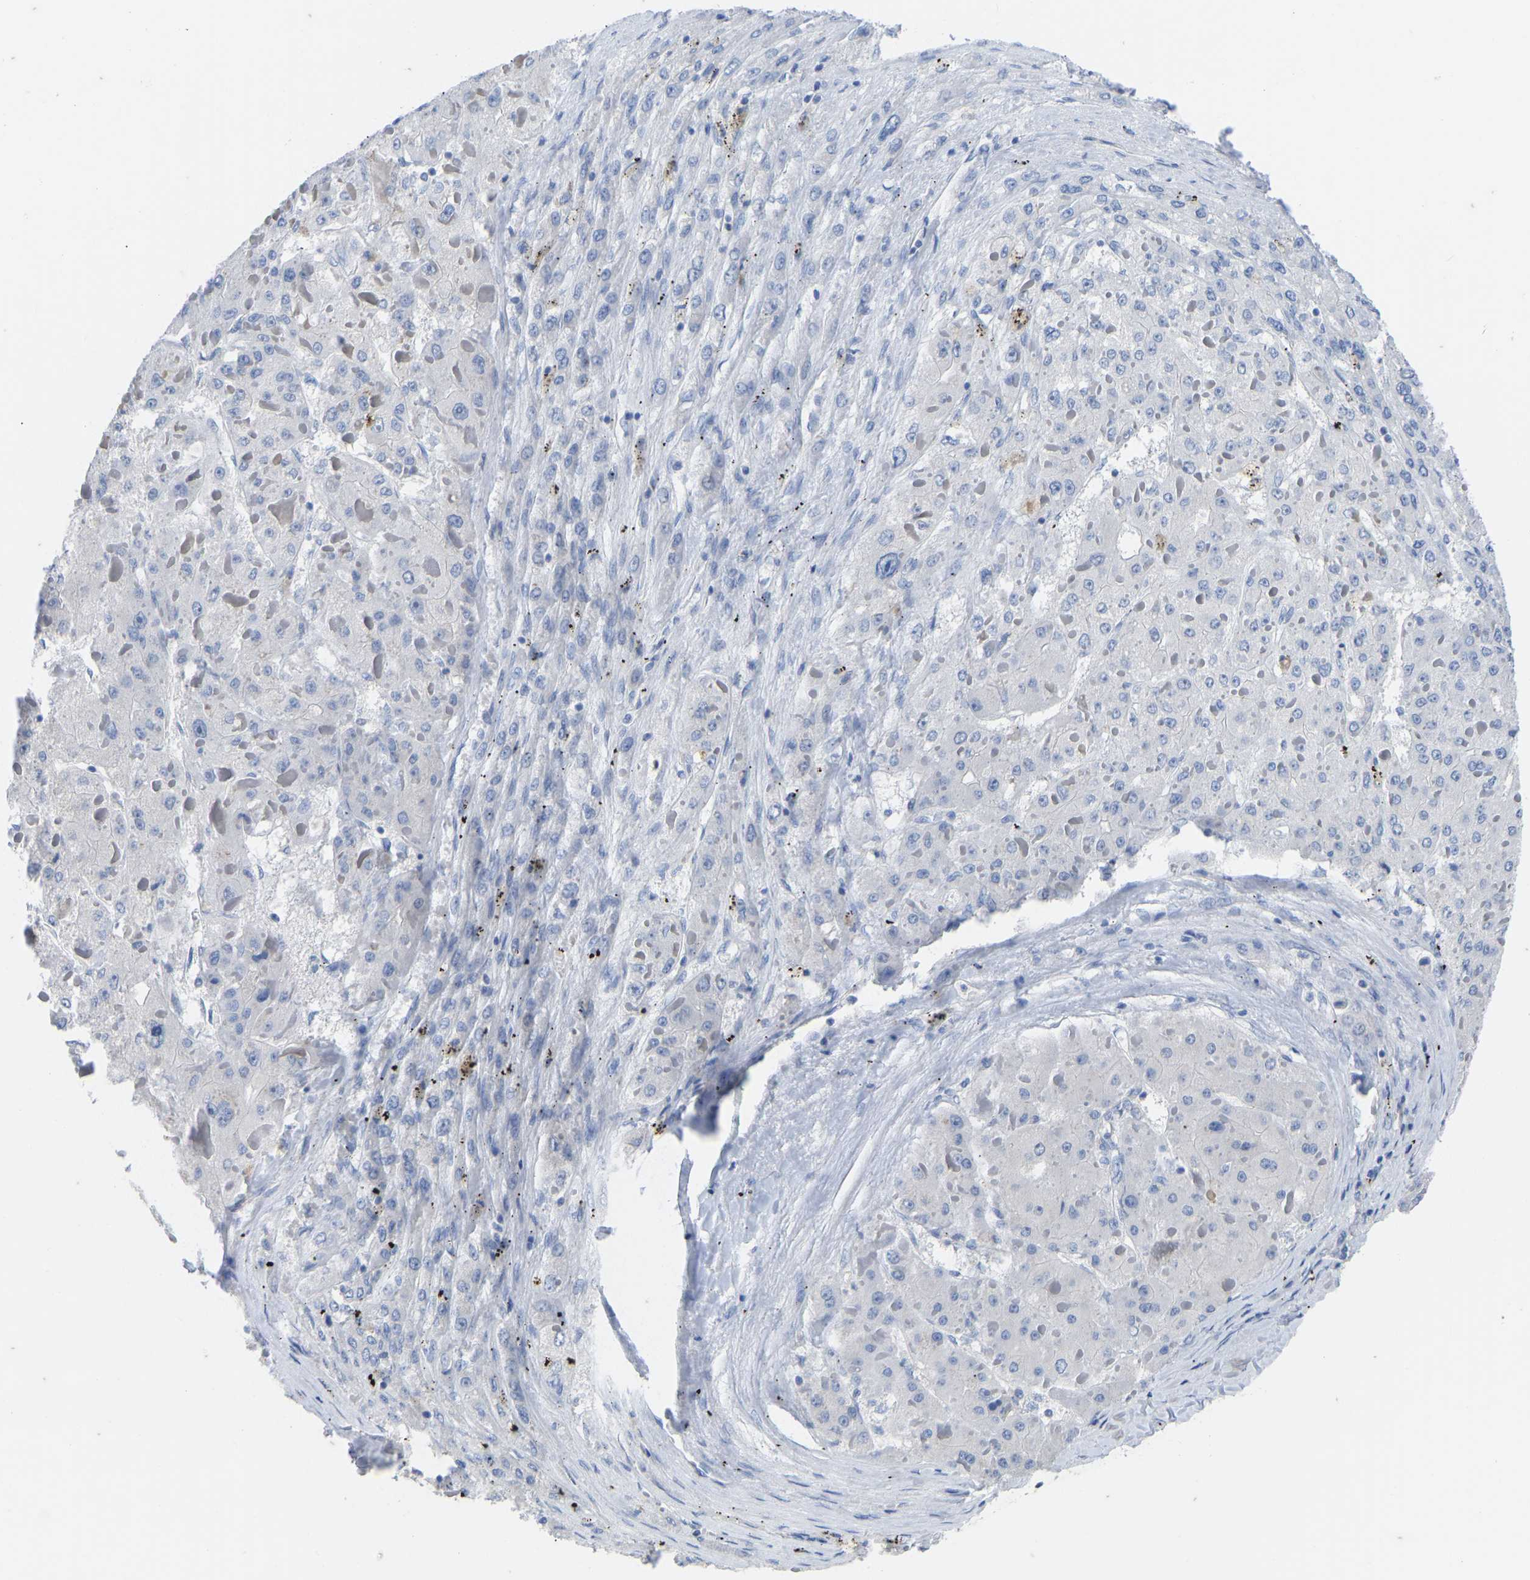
{"staining": {"intensity": "negative", "quantity": "none", "location": "none"}, "tissue": "liver cancer", "cell_type": "Tumor cells", "image_type": "cancer", "snomed": [{"axis": "morphology", "description": "Carcinoma, Hepatocellular, NOS"}, {"axis": "topography", "description": "Liver"}], "caption": "High power microscopy histopathology image of an immunohistochemistry histopathology image of liver cancer (hepatocellular carcinoma), revealing no significant positivity in tumor cells.", "gene": "OLIG2", "patient": {"sex": "female", "age": 73}}